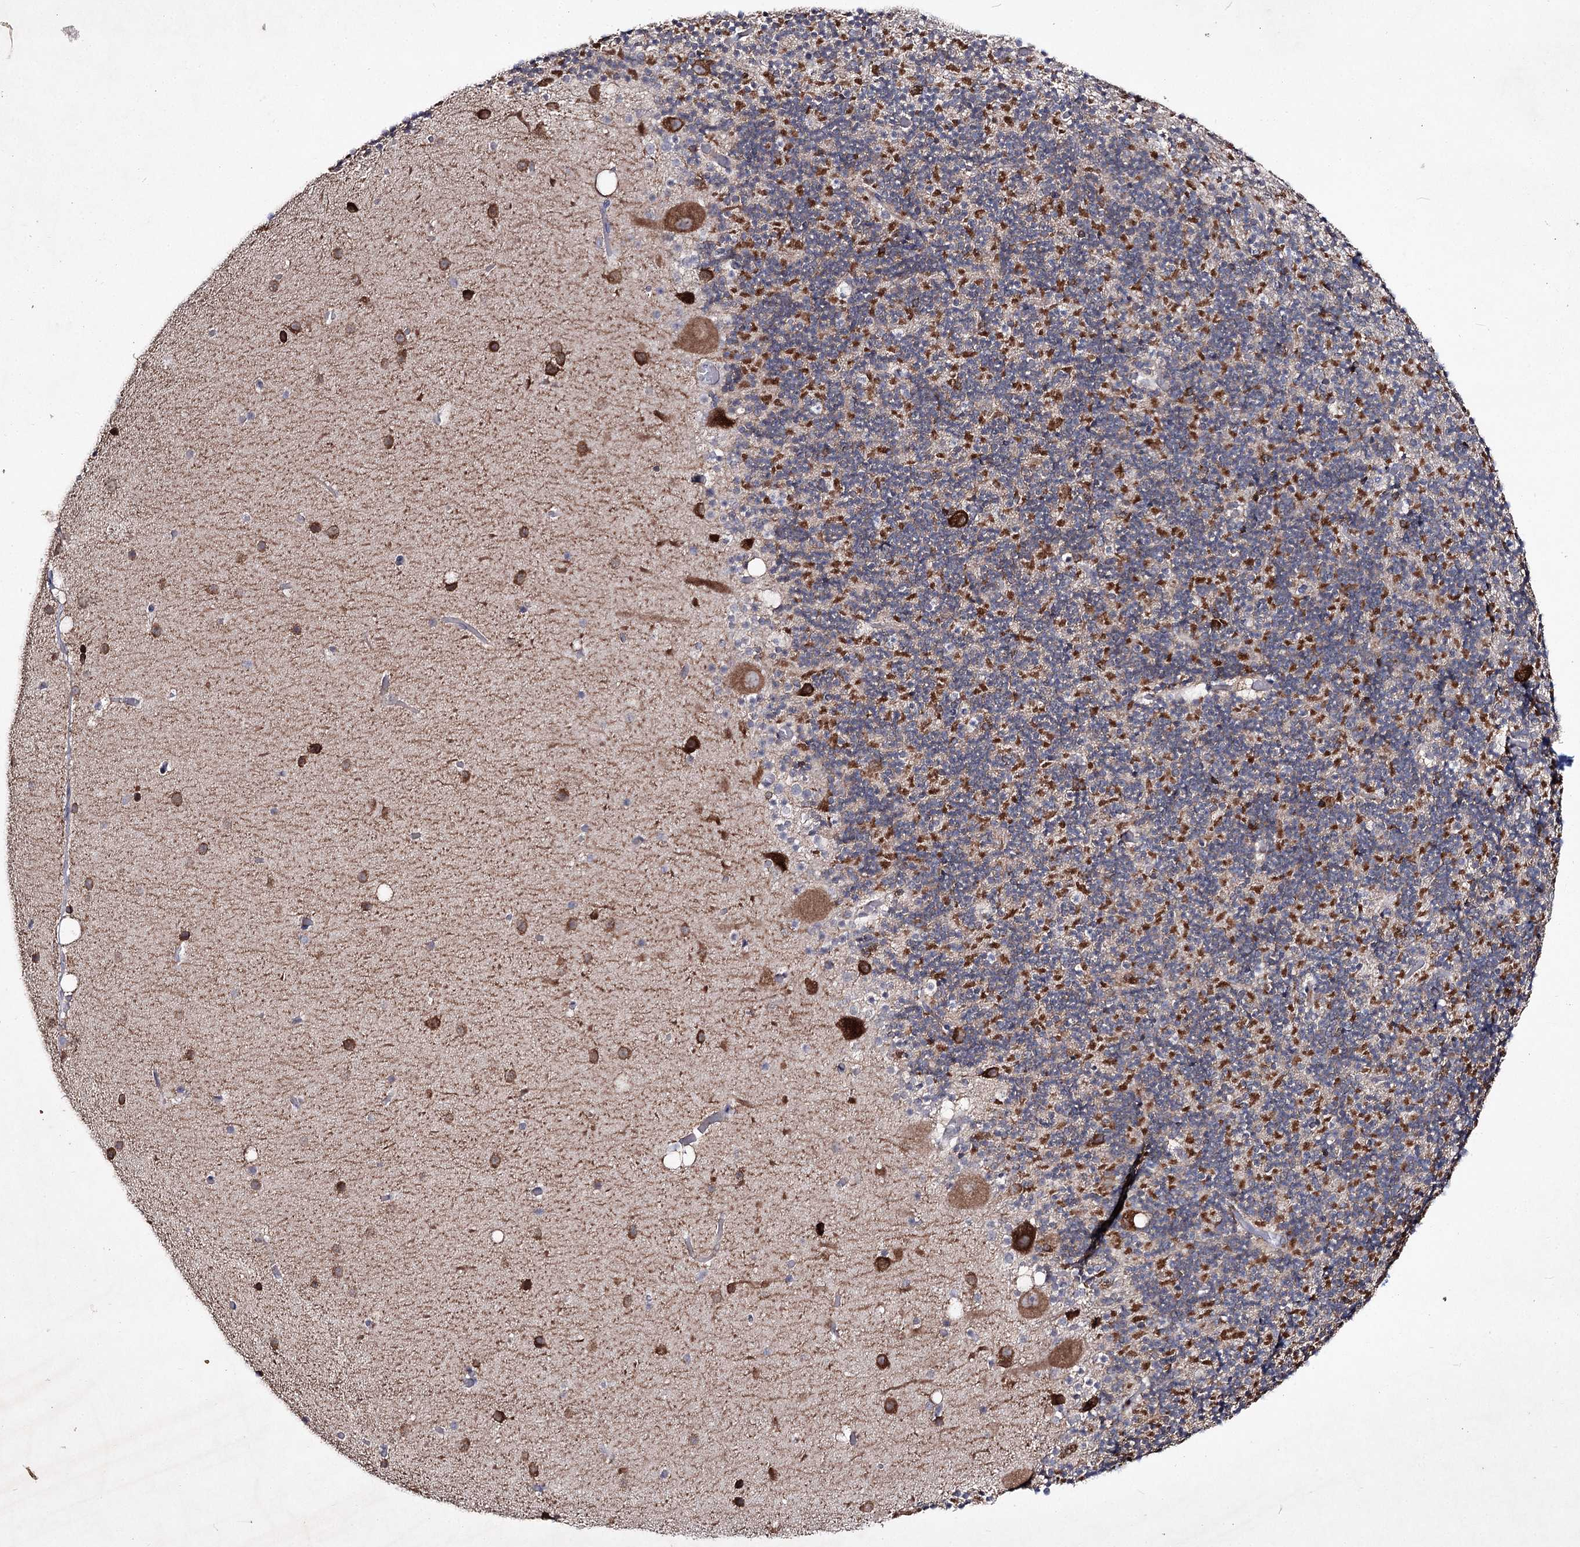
{"staining": {"intensity": "moderate", "quantity": "25%-75%", "location": "cytoplasmic/membranous"}, "tissue": "cerebellum", "cell_type": "Cells in granular layer", "image_type": "normal", "snomed": [{"axis": "morphology", "description": "Normal tissue, NOS"}, {"axis": "topography", "description": "Cerebellum"}], "caption": "Immunohistochemistry (IHC) of unremarkable cerebellum reveals medium levels of moderate cytoplasmic/membranous positivity in about 25%-75% of cells in granular layer.", "gene": "SEMA4G", "patient": {"sex": "male", "age": 57}}